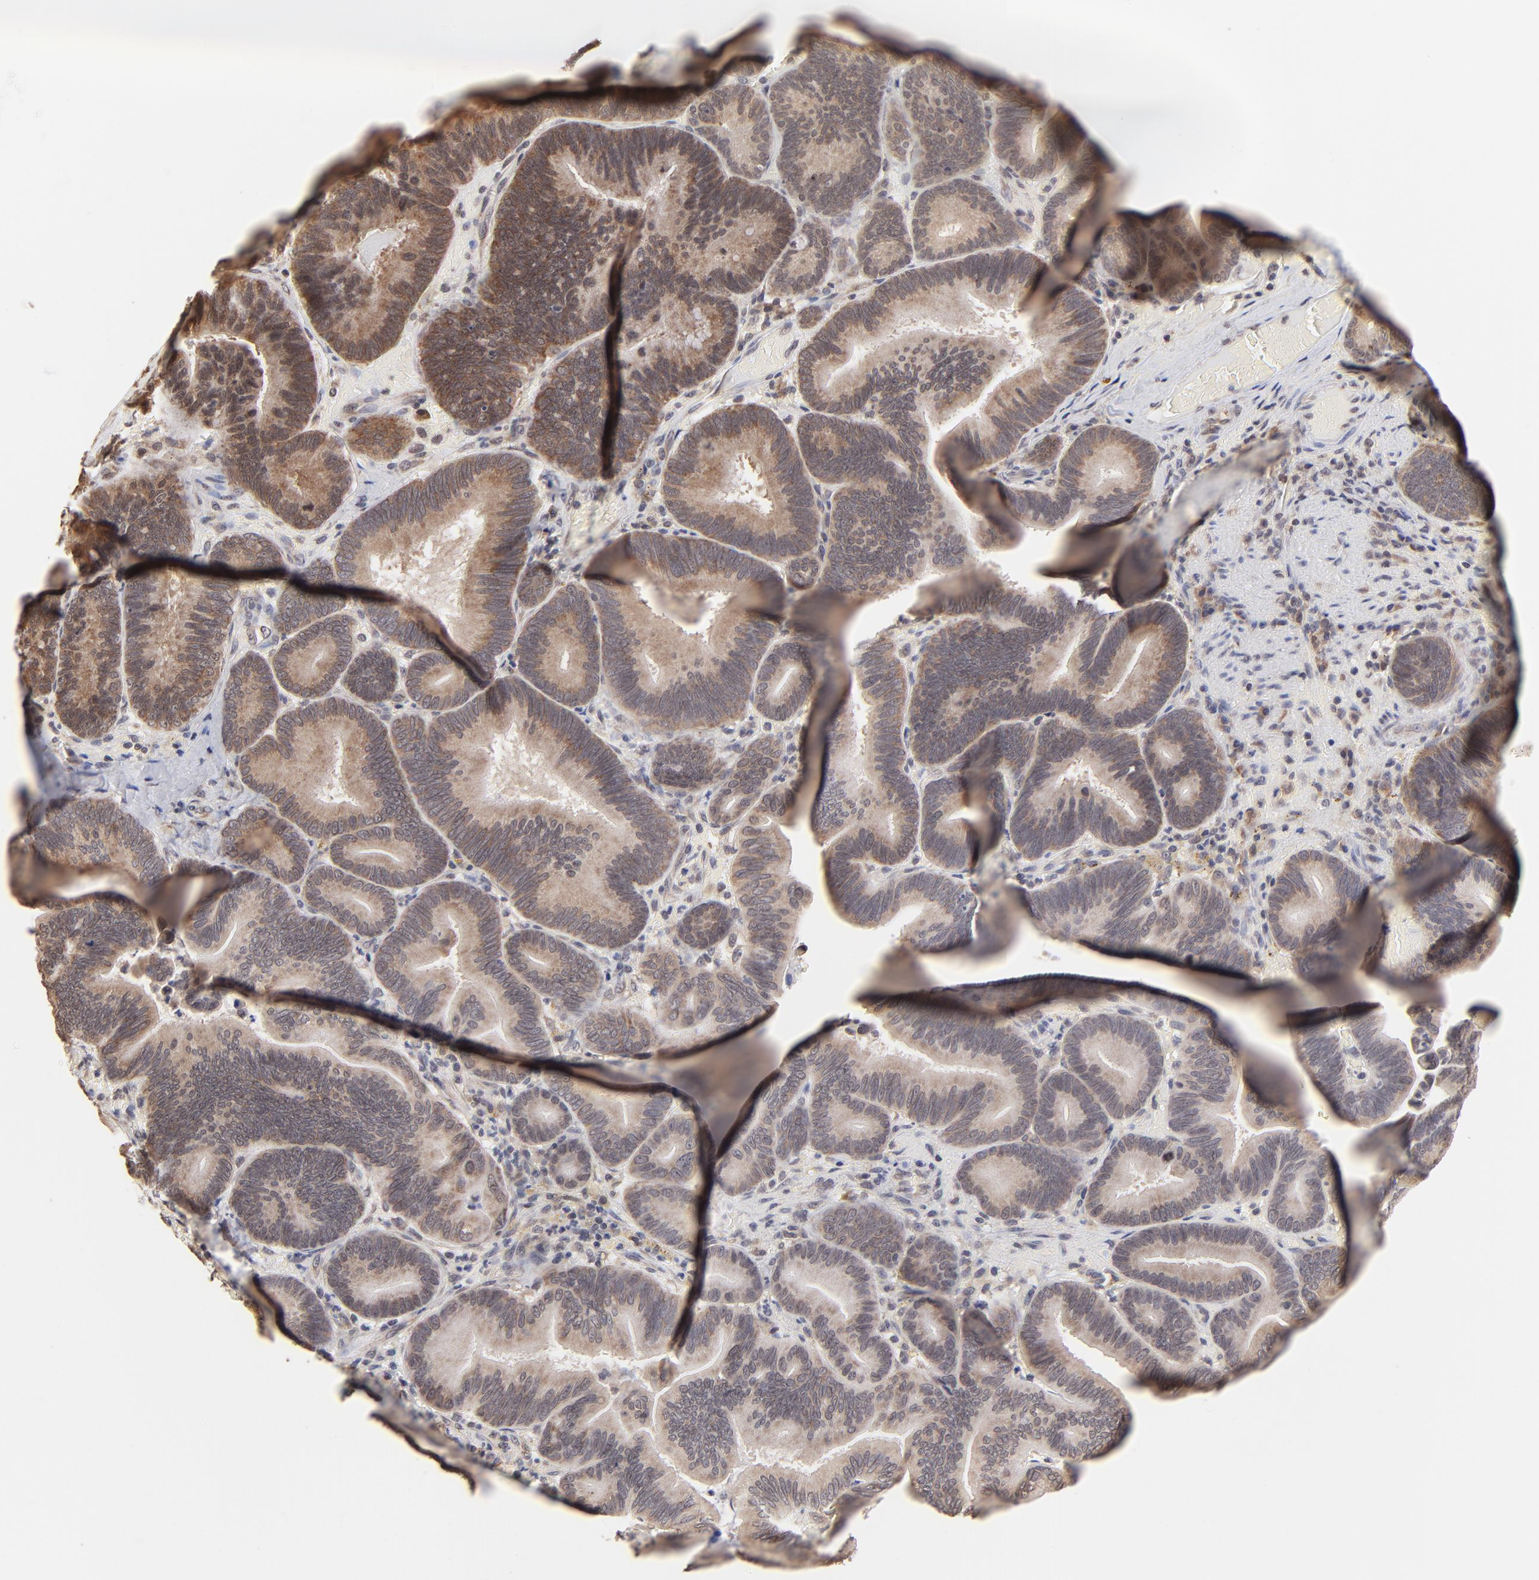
{"staining": {"intensity": "moderate", "quantity": ">75%", "location": "cytoplasmic/membranous"}, "tissue": "pancreatic cancer", "cell_type": "Tumor cells", "image_type": "cancer", "snomed": [{"axis": "morphology", "description": "Adenocarcinoma, NOS"}, {"axis": "topography", "description": "Pancreas"}], "caption": "Pancreatic adenocarcinoma stained with a brown dye reveals moderate cytoplasmic/membranous positive staining in approximately >75% of tumor cells.", "gene": "BRPF1", "patient": {"sex": "male", "age": 82}}